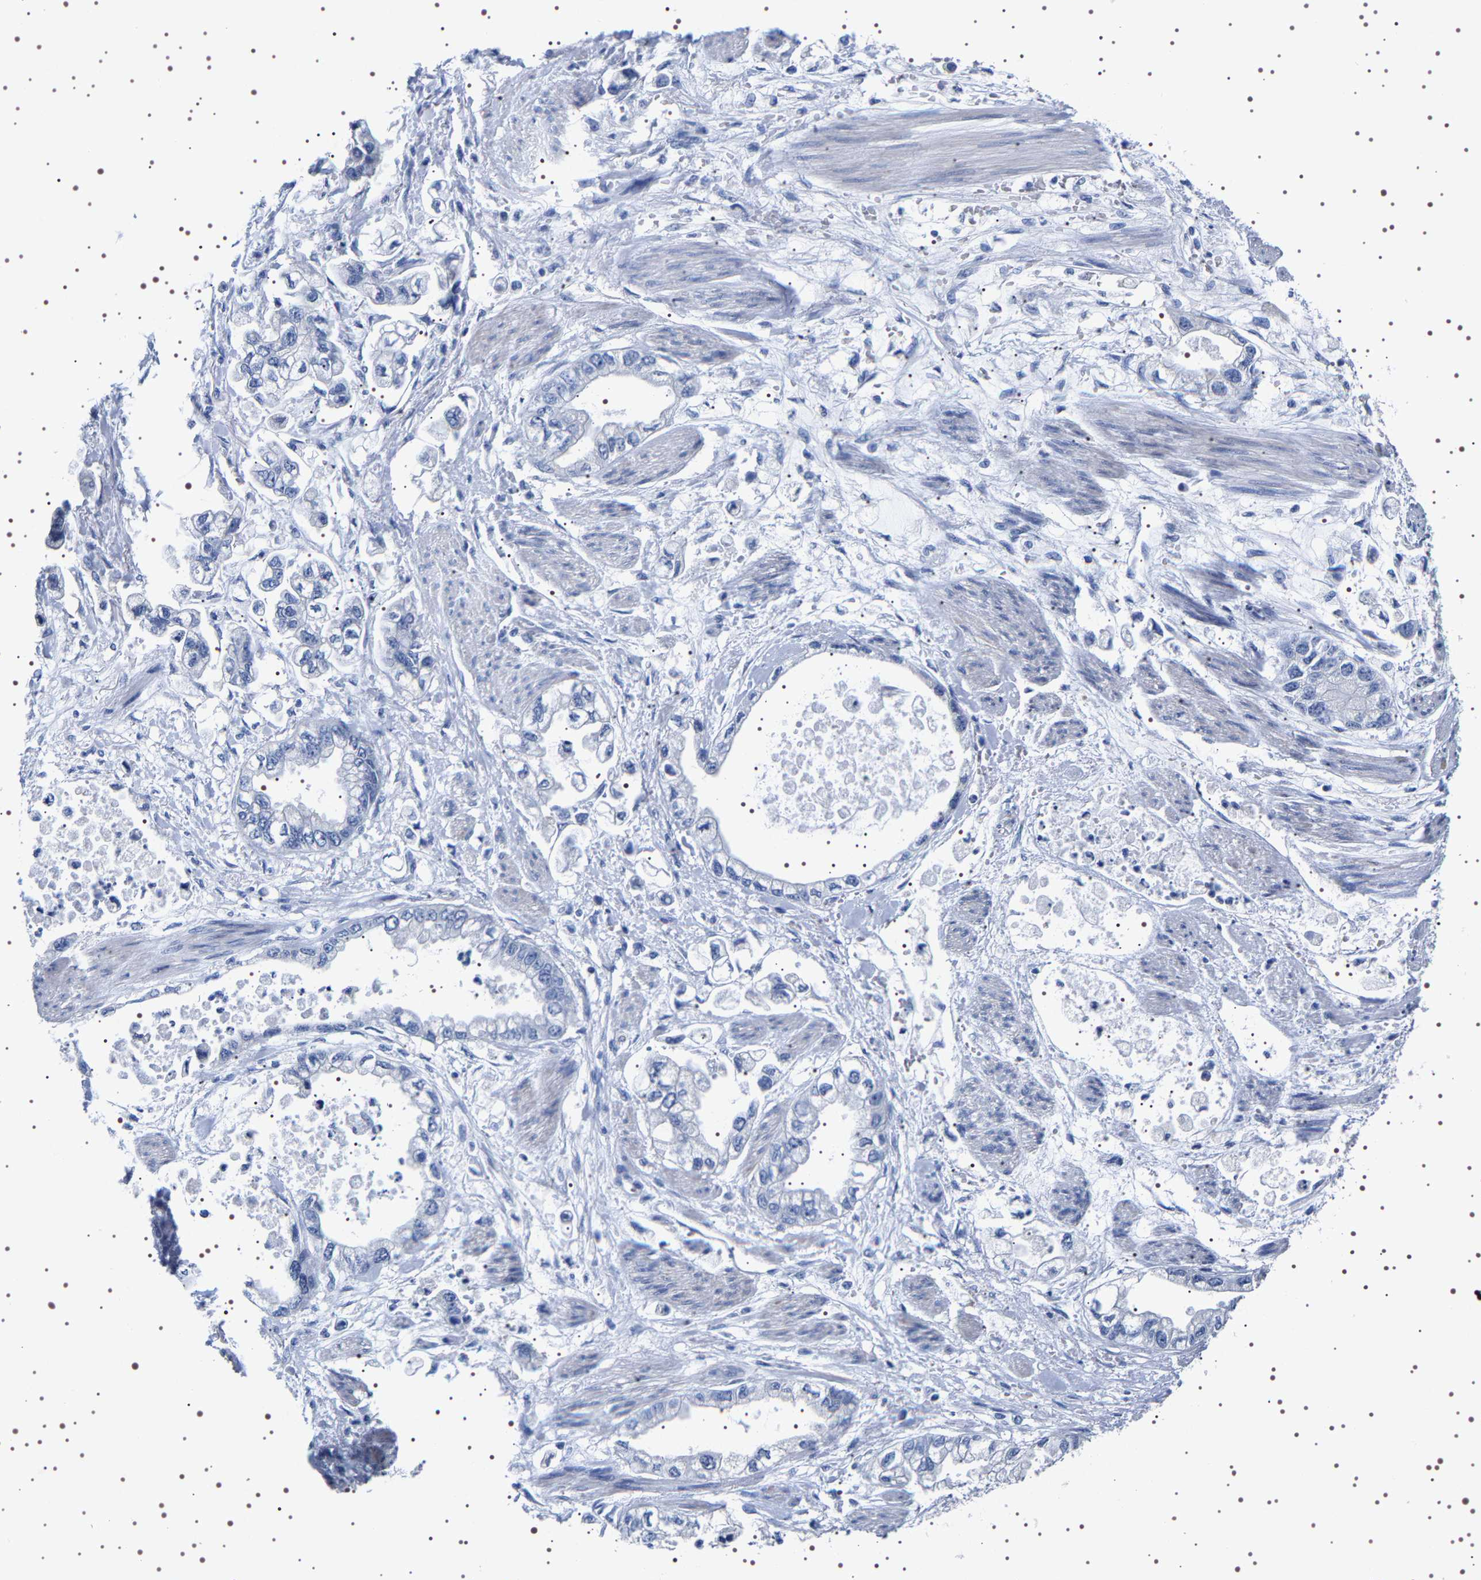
{"staining": {"intensity": "negative", "quantity": "none", "location": "none"}, "tissue": "stomach cancer", "cell_type": "Tumor cells", "image_type": "cancer", "snomed": [{"axis": "morphology", "description": "Normal tissue, NOS"}, {"axis": "morphology", "description": "Adenocarcinoma, NOS"}, {"axis": "topography", "description": "Stomach"}], "caption": "The immunohistochemistry (IHC) histopathology image has no significant positivity in tumor cells of stomach cancer (adenocarcinoma) tissue.", "gene": "UBQLN3", "patient": {"sex": "male", "age": 62}}